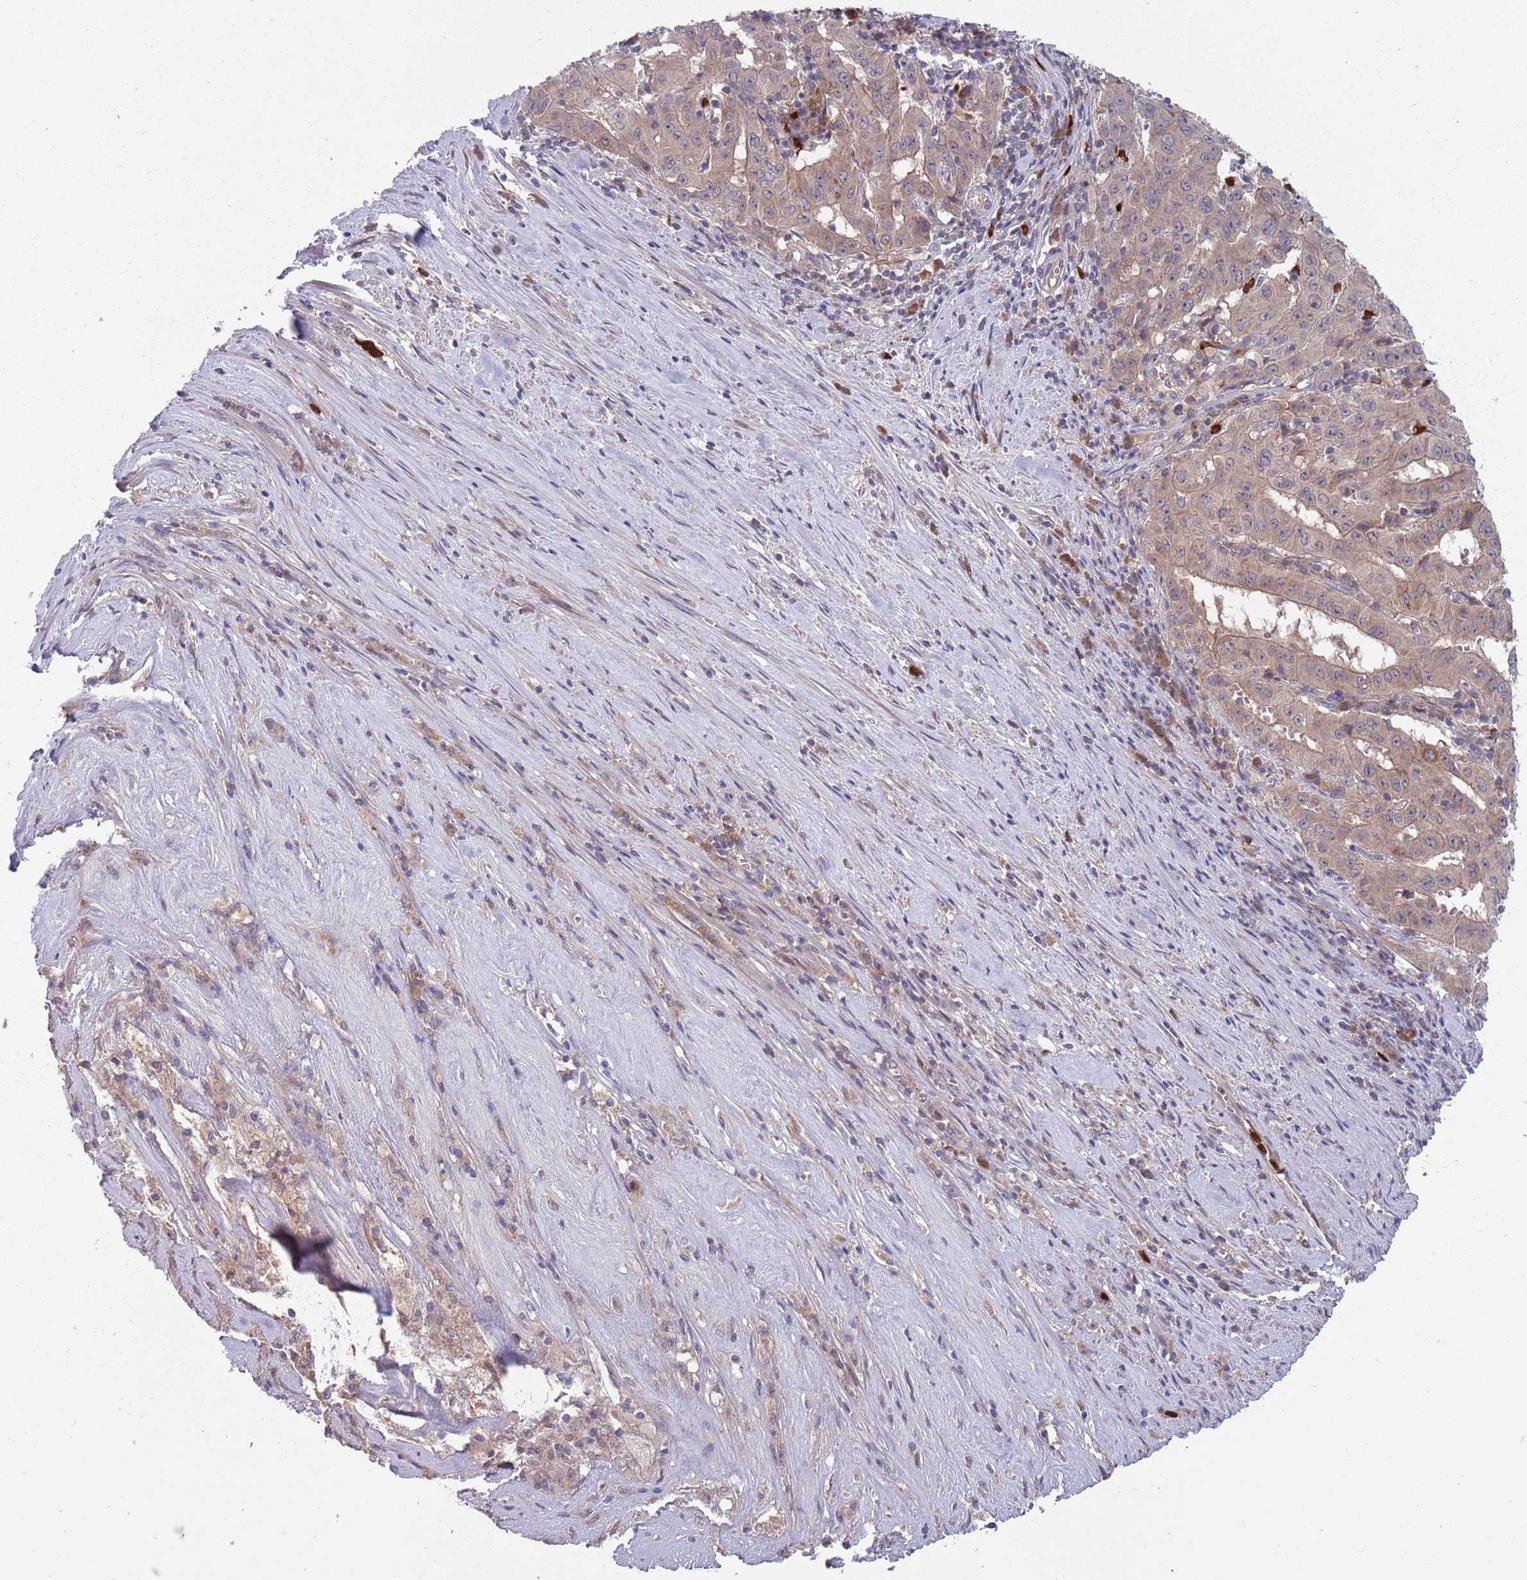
{"staining": {"intensity": "moderate", "quantity": ">75%", "location": "cytoplasmic/membranous"}, "tissue": "pancreatic cancer", "cell_type": "Tumor cells", "image_type": "cancer", "snomed": [{"axis": "morphology", "description": "Adenocarcinoma, NOS"}, {"axis": "topography", "description": "Pancreas"}], "caption": "Protein expression analysis of human pancreatic cancer reveals moderate cytoplasmic/membranous staining in about >75% of tumor cells. (DAB IHC, brown staining for protein, blue staining for nuclei).", "gene": "TYW1", "patient": {"sex": "male", "age": 63}}